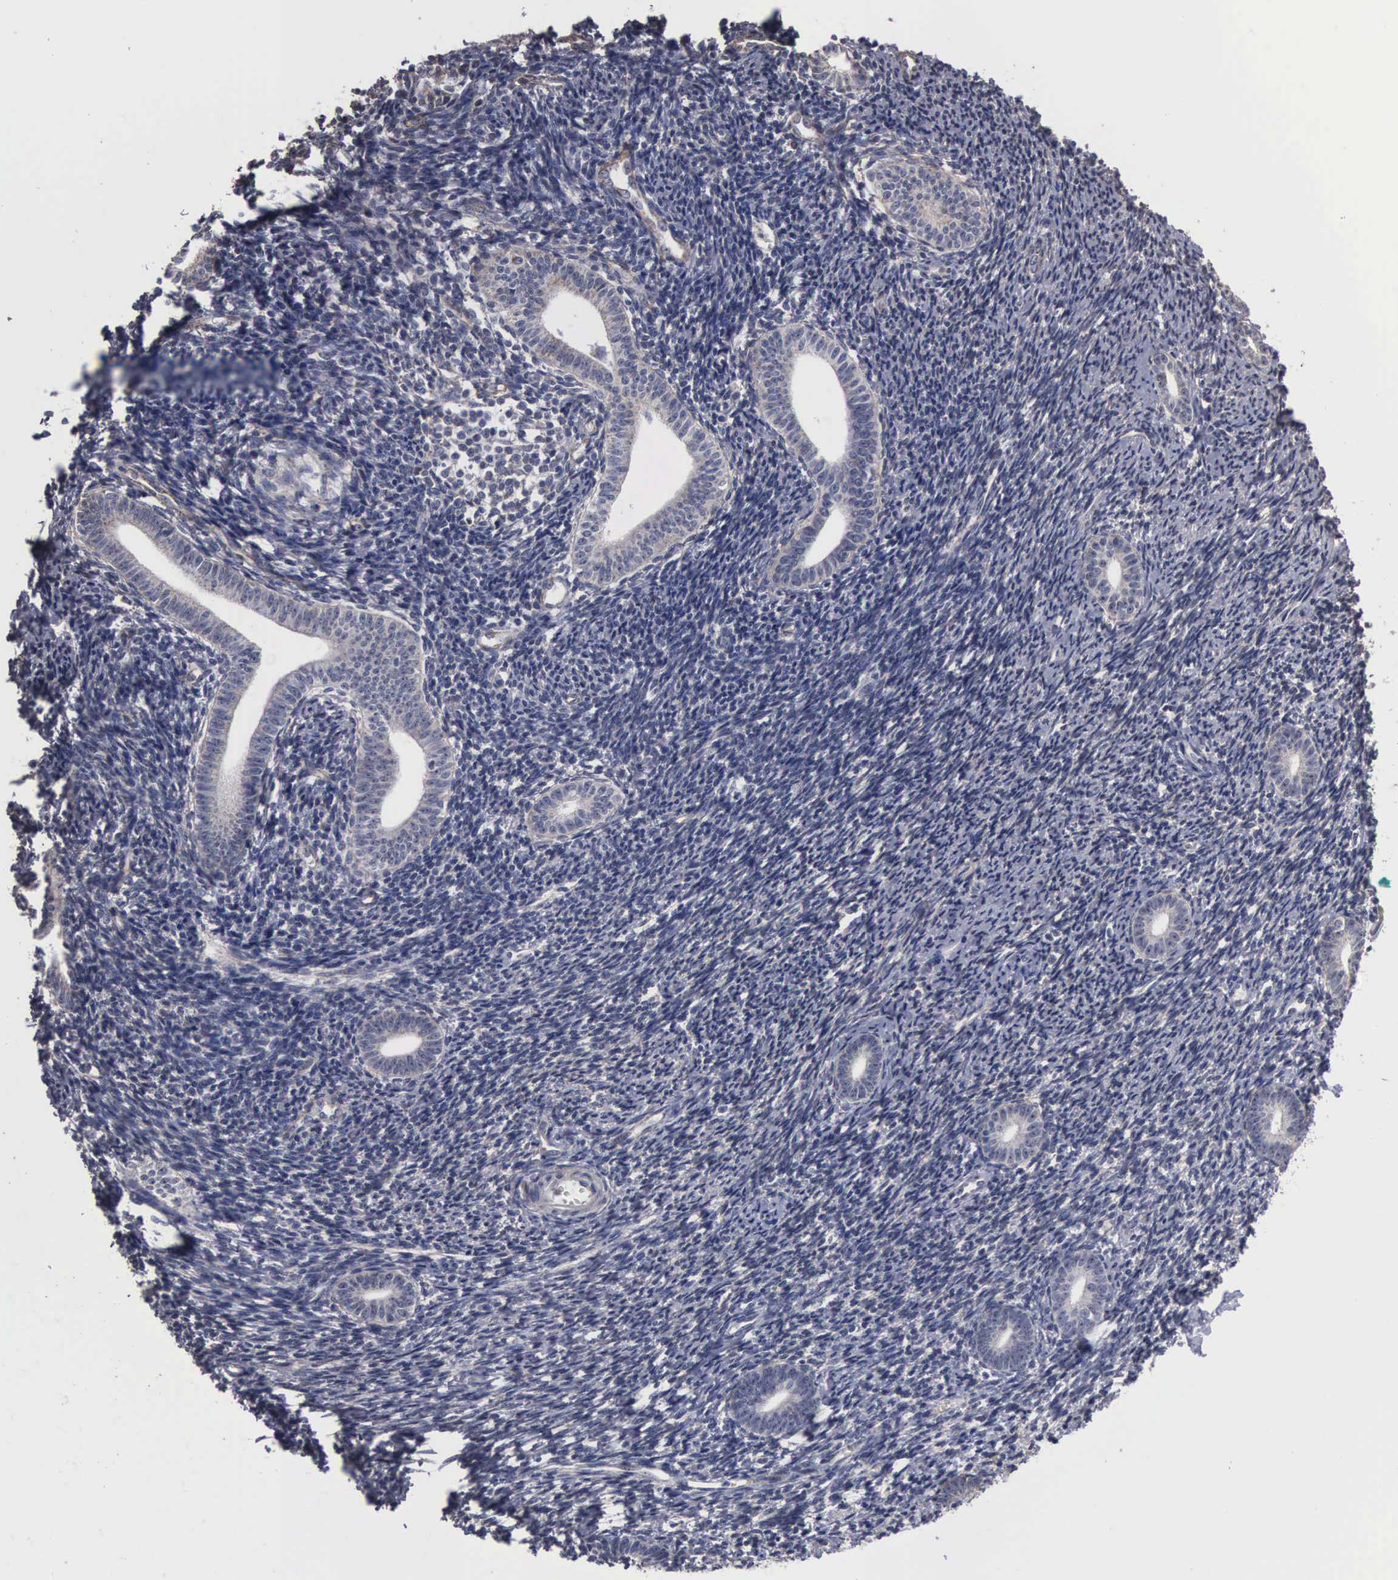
{"staining": {"intensity": "negative", "quantity": "none", "location": "none"}, "tissue": "endometrium", "cell_type": "Cells in endometrial stroma", "image_type": "normal", "snomed": [{"axis": "morphology", "description": "Normal tissue, NOS"}, {"axis": "topography", "description": "Endometrium"}], "caption": "This is a micrograph of immunohistochemistry staining of normal endometrium, which shows no expression in cells in endometrial stroma.", "gene": "NGDN", "patient": {"sex": "female", "age": 52}}